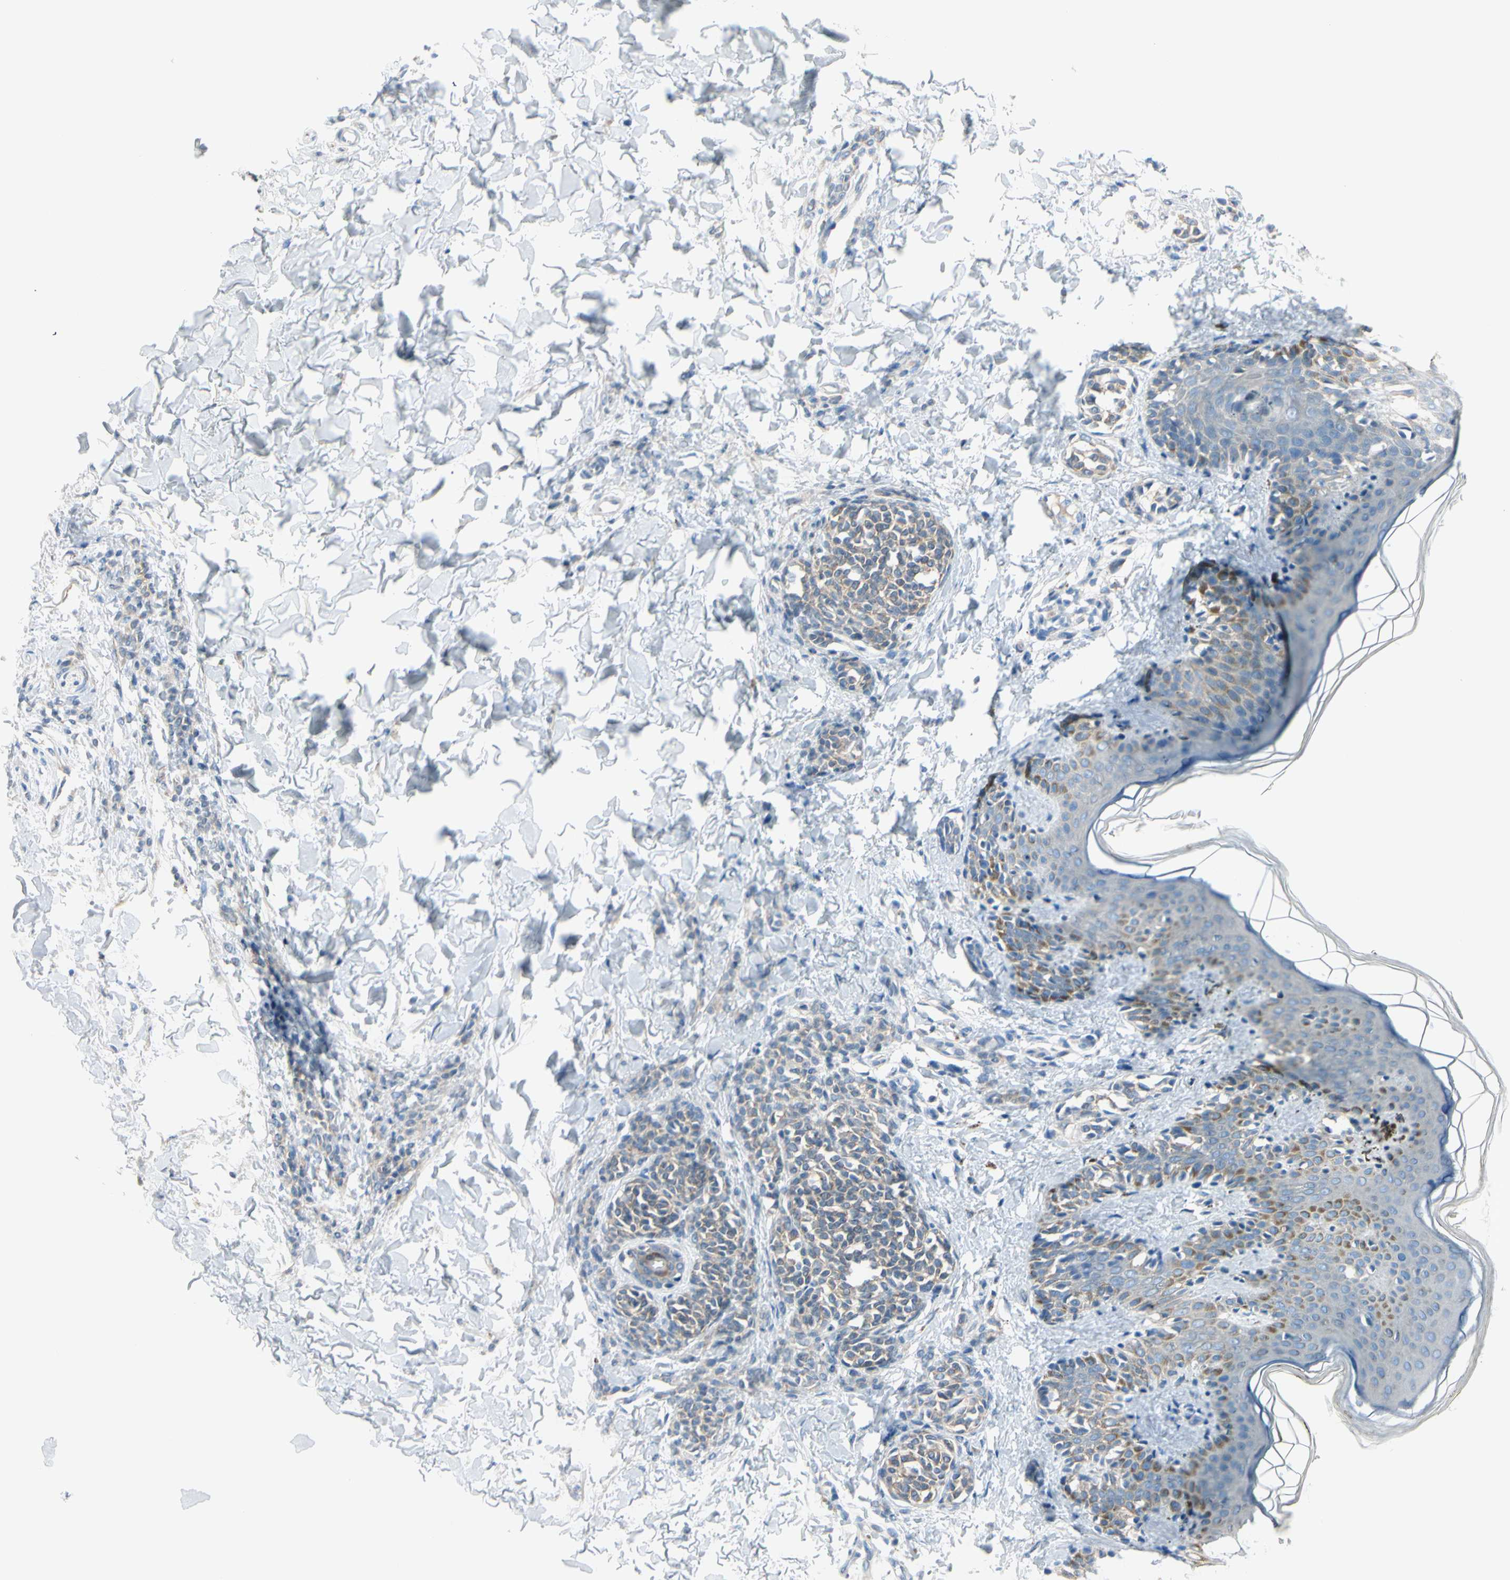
{"staining": {"intensity": "negative", "quantity": "none", "location": "none"}, "tissue": "skin", "cell_type": "Fibroblasts", "image_type": "normal", "snomed": [{"axis": "morphology", "description": "Normal tissue, NOS"}, {"axis": "topography", "description": "Skin"}], "caption": "There is no significant positivity in fibroblasts of skin. (Brightfield microscopy of DAB immunohistochemistry at high magnification).", "gene": "PEBP1", "patient": {"sex": "male", "age": 16}}